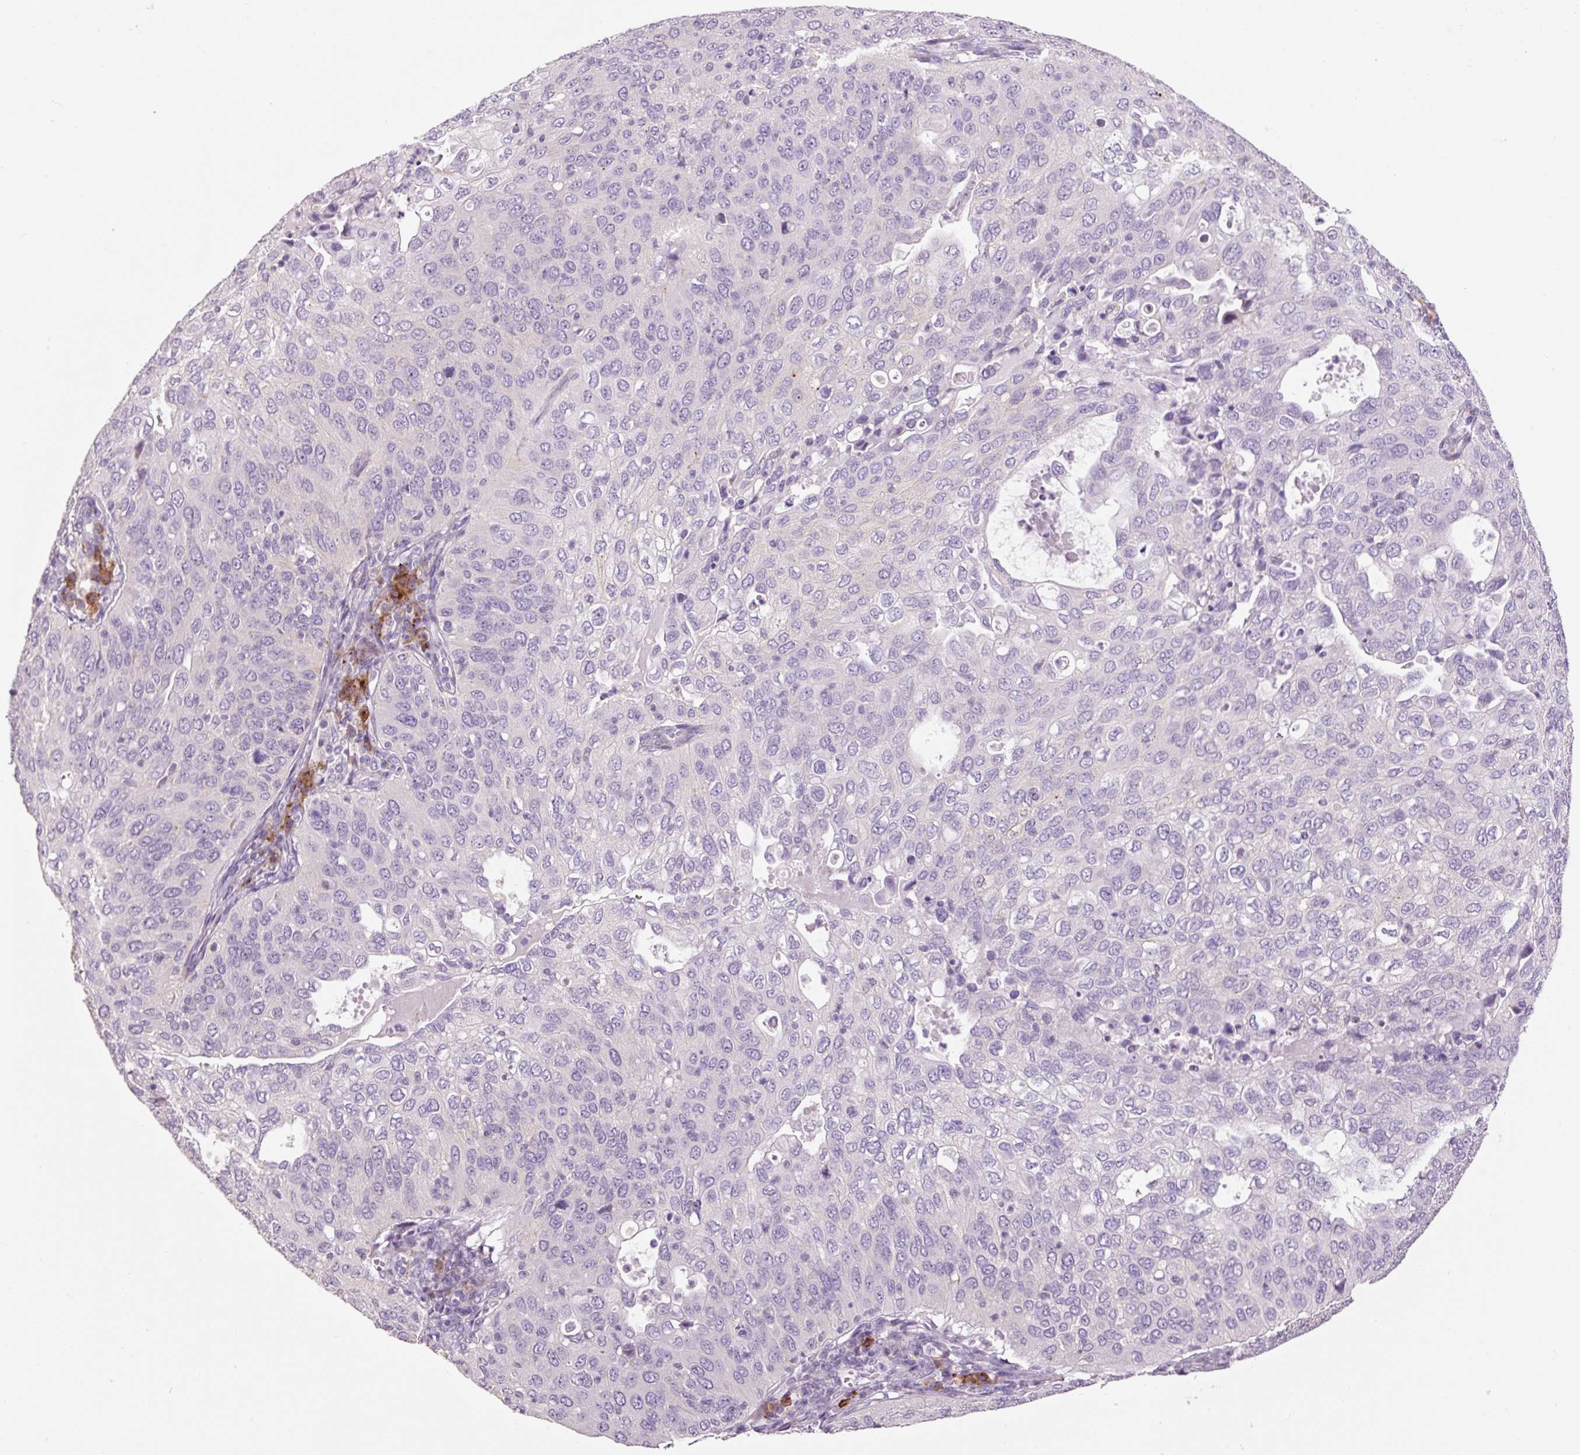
{"staining": {"intensity": "negative", "quantity": "none", "location": "none"}, "tissue": "cervical cancer", "cell_type": "Tumor cells", "image_type": "cancer", "snomed": [{"axis": "morphology", "description": "Squamous cell carcinoma, NOS"}, {"axis": "topography", "description": "Cervix"}], "caption": "A micrograph of cervical cancer stained for a protein displays no brown staining in tumor cells. Nuclei are stained in blue.", "gene": "HAX1", "patient": {"sex": "female", "age": 36}}